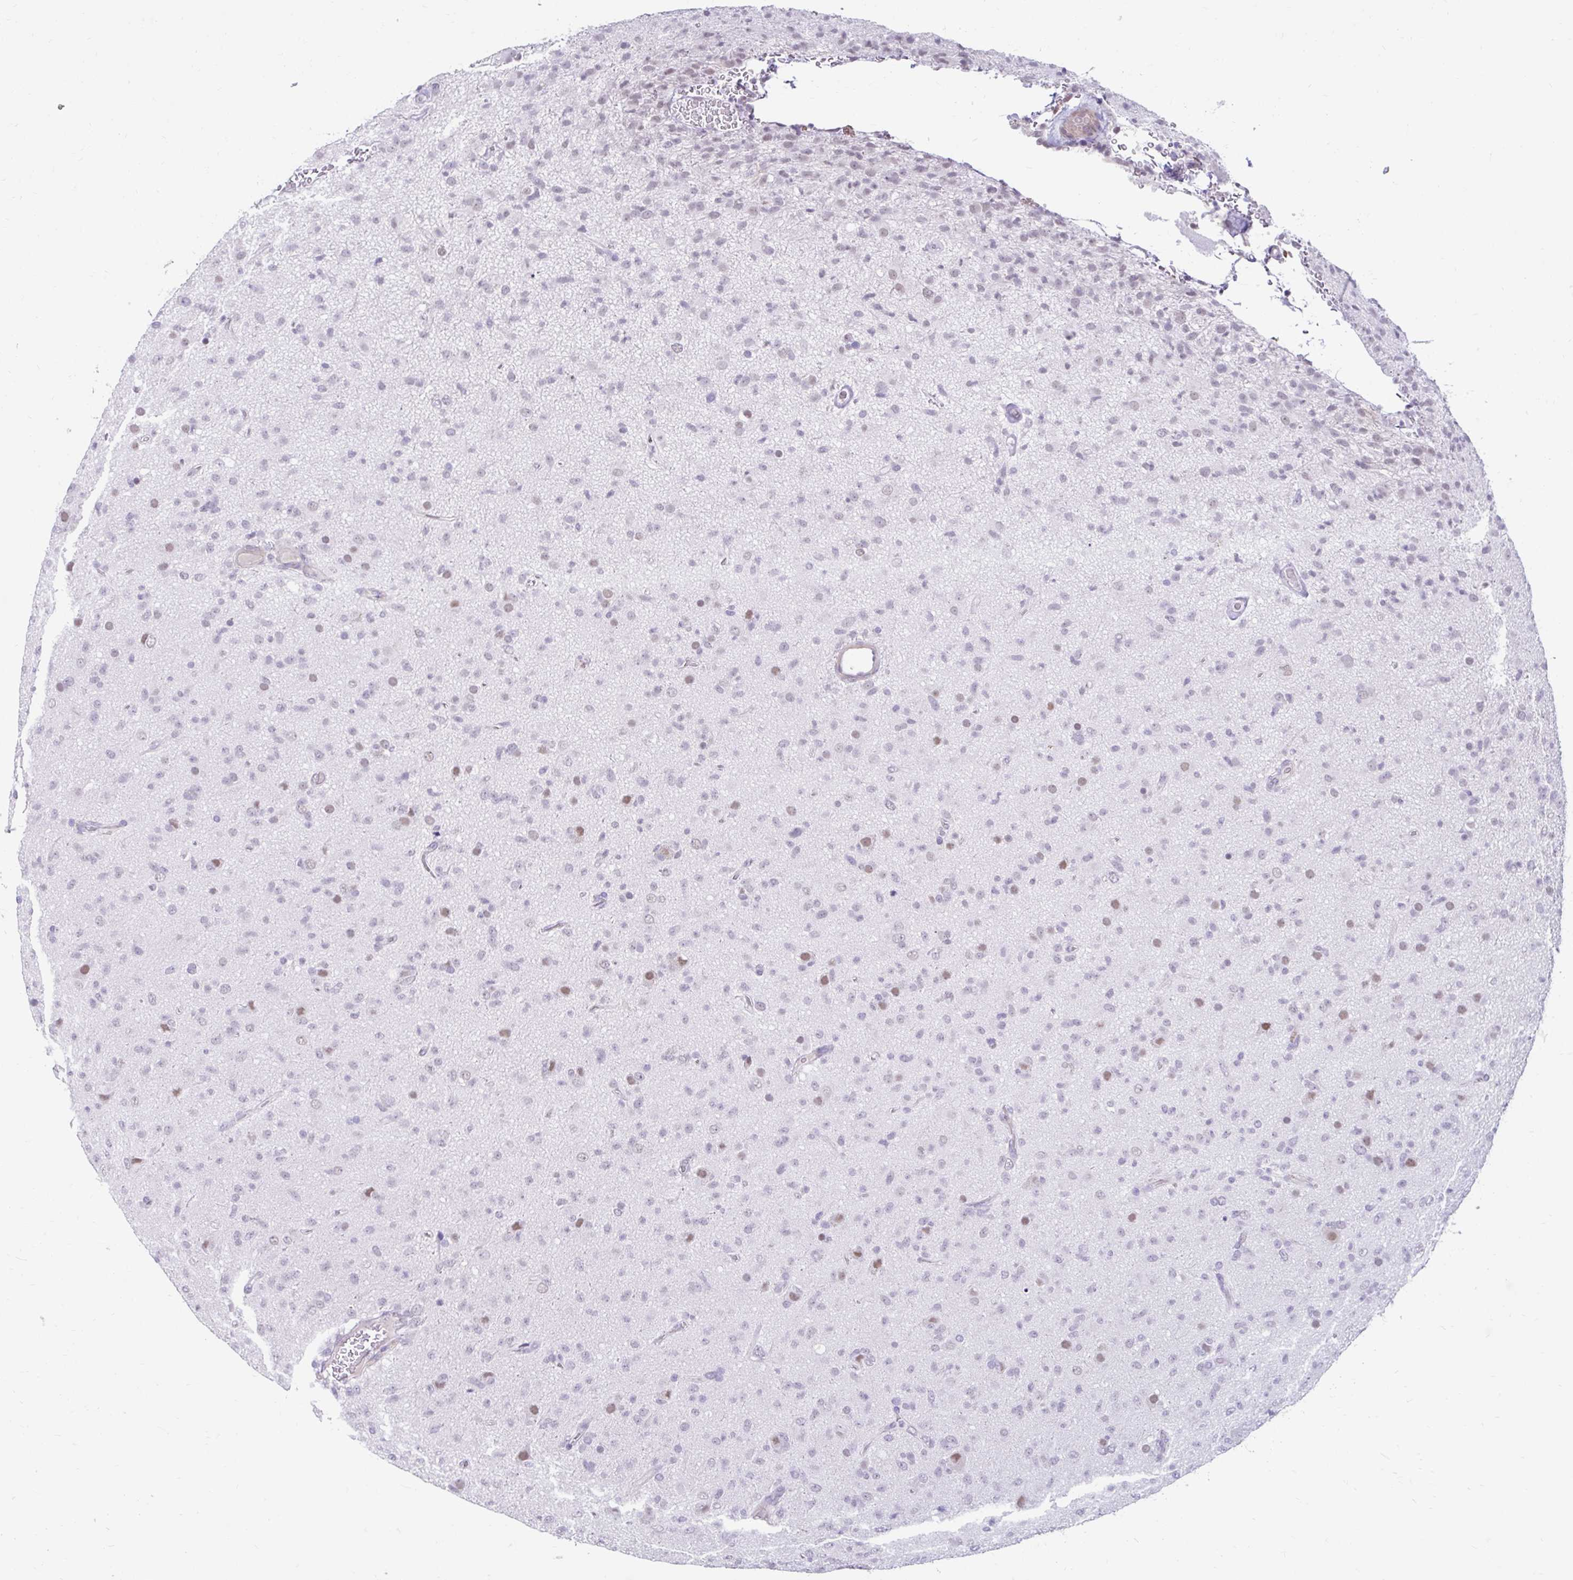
{"staining": {"intensity": "weak", "quantity": "<25%", "location": "nuclear"}, "tissue": "glioma", "cell_type": "Tumor cells", "image_type": "cancer", "snomed": [{"axis": "morphology", "description": "Glioma, malignant, Low grade"}, {"axis": "topography", "description": "Brain"}], "caption": "Immunohistochemical staining of low-grade glioma (malignant) shows no significant positivity in tumor cells.", "gene": "DCAF17", "patient": {"sex": "male", "age": 65}}